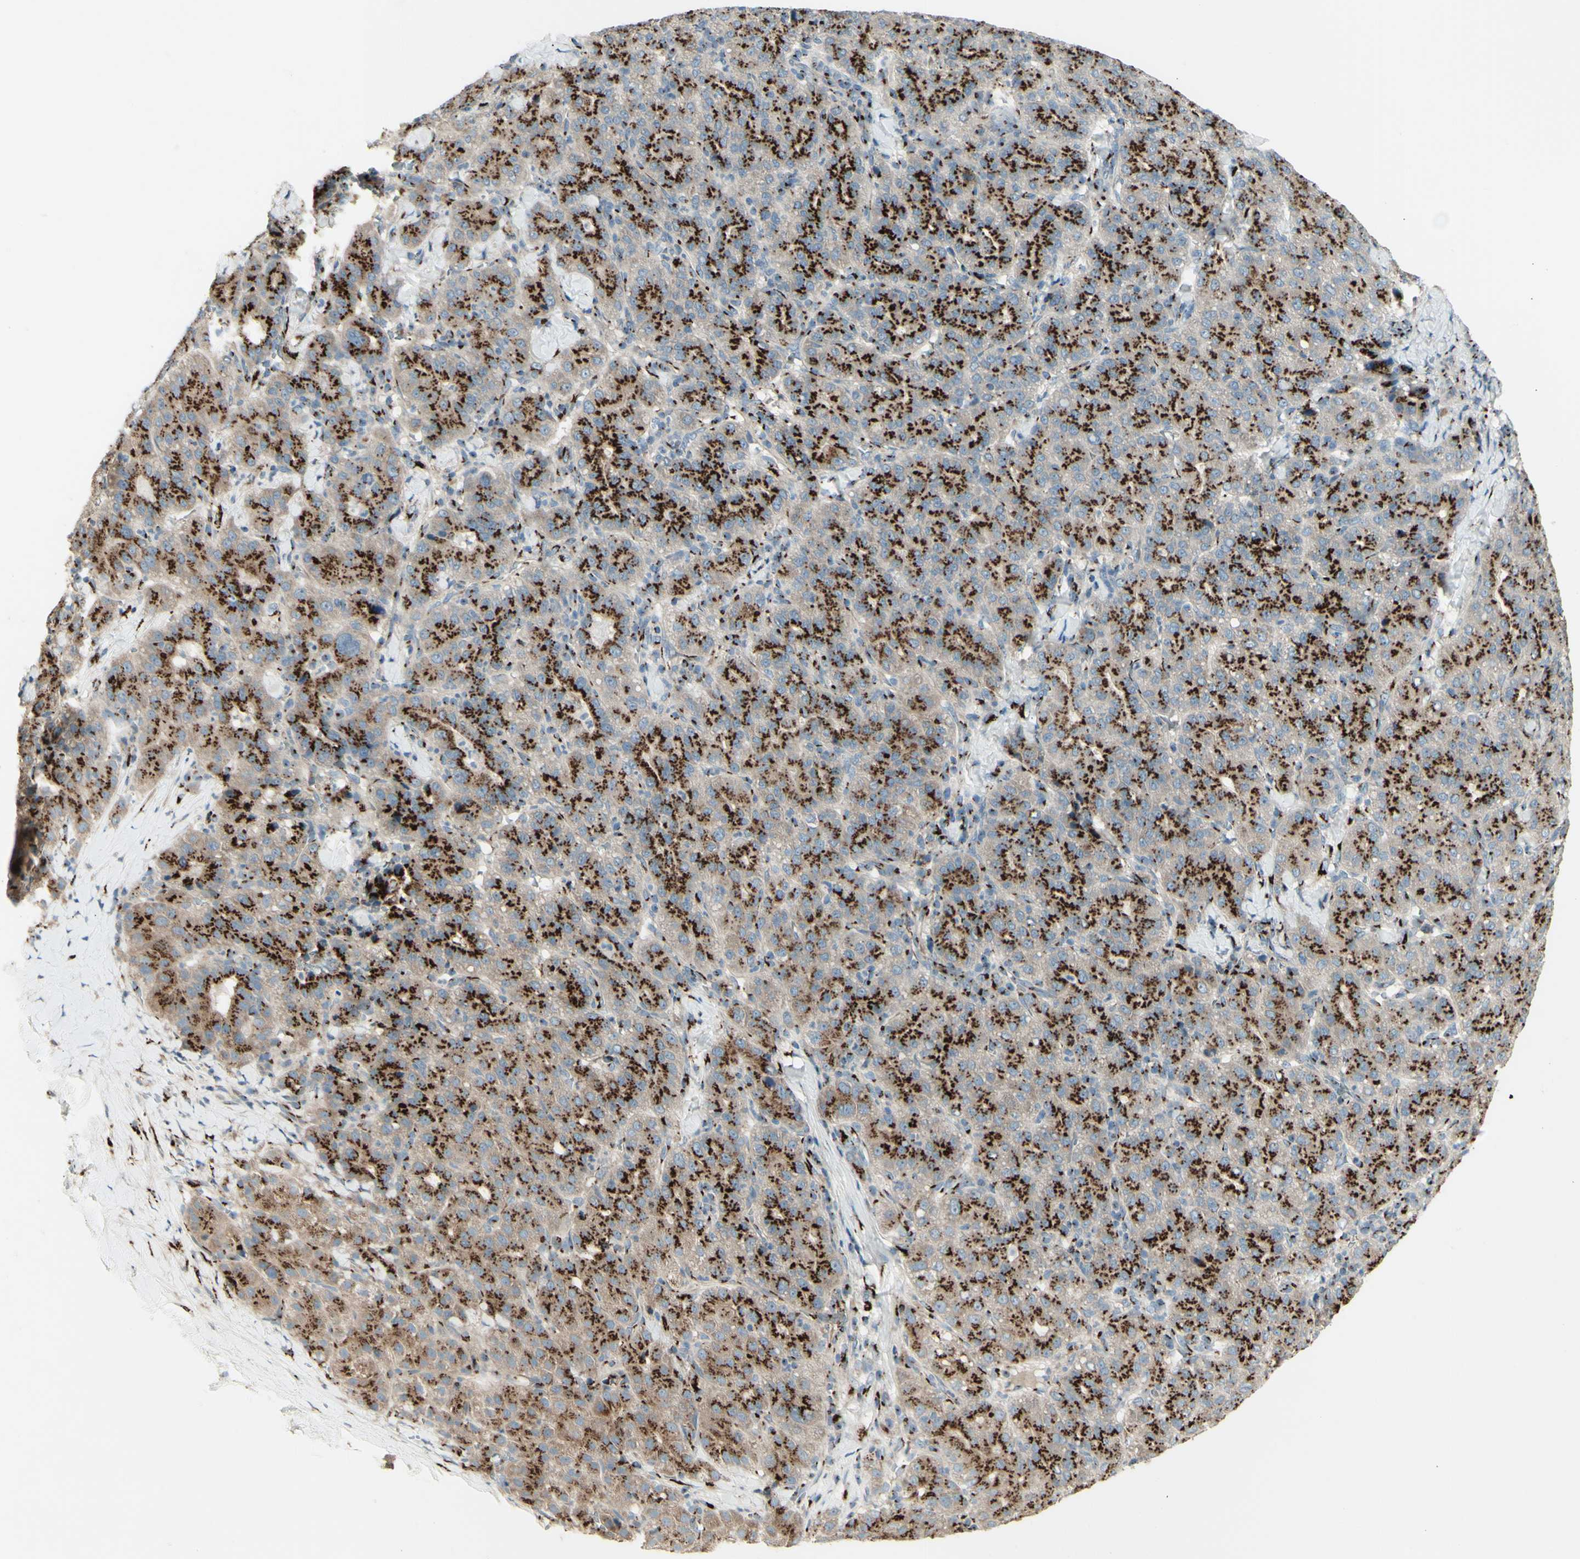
{"staining": {"intensity": "moderate", "quantity": ">75%", "location": "cytoplasmic/membranous"}, "tissue": "liver cancer", "cell_type": "Tumor cells", "image_type": "cancer", "snomed": [{"axis": "morphology", "description": "Carcinoma, Hepatocellular, NOS"}, {"axis": "topography", "description": "Liver"}], "caption": "Protein analysis of liver cancer (hepatocellular carcinoma) tissue reveals moderate cytoplasmic/membranous staining in approximately >75% of tumor cells.", "gene": "BPNT2", "patient": {"sex": "male", "age": 65}}